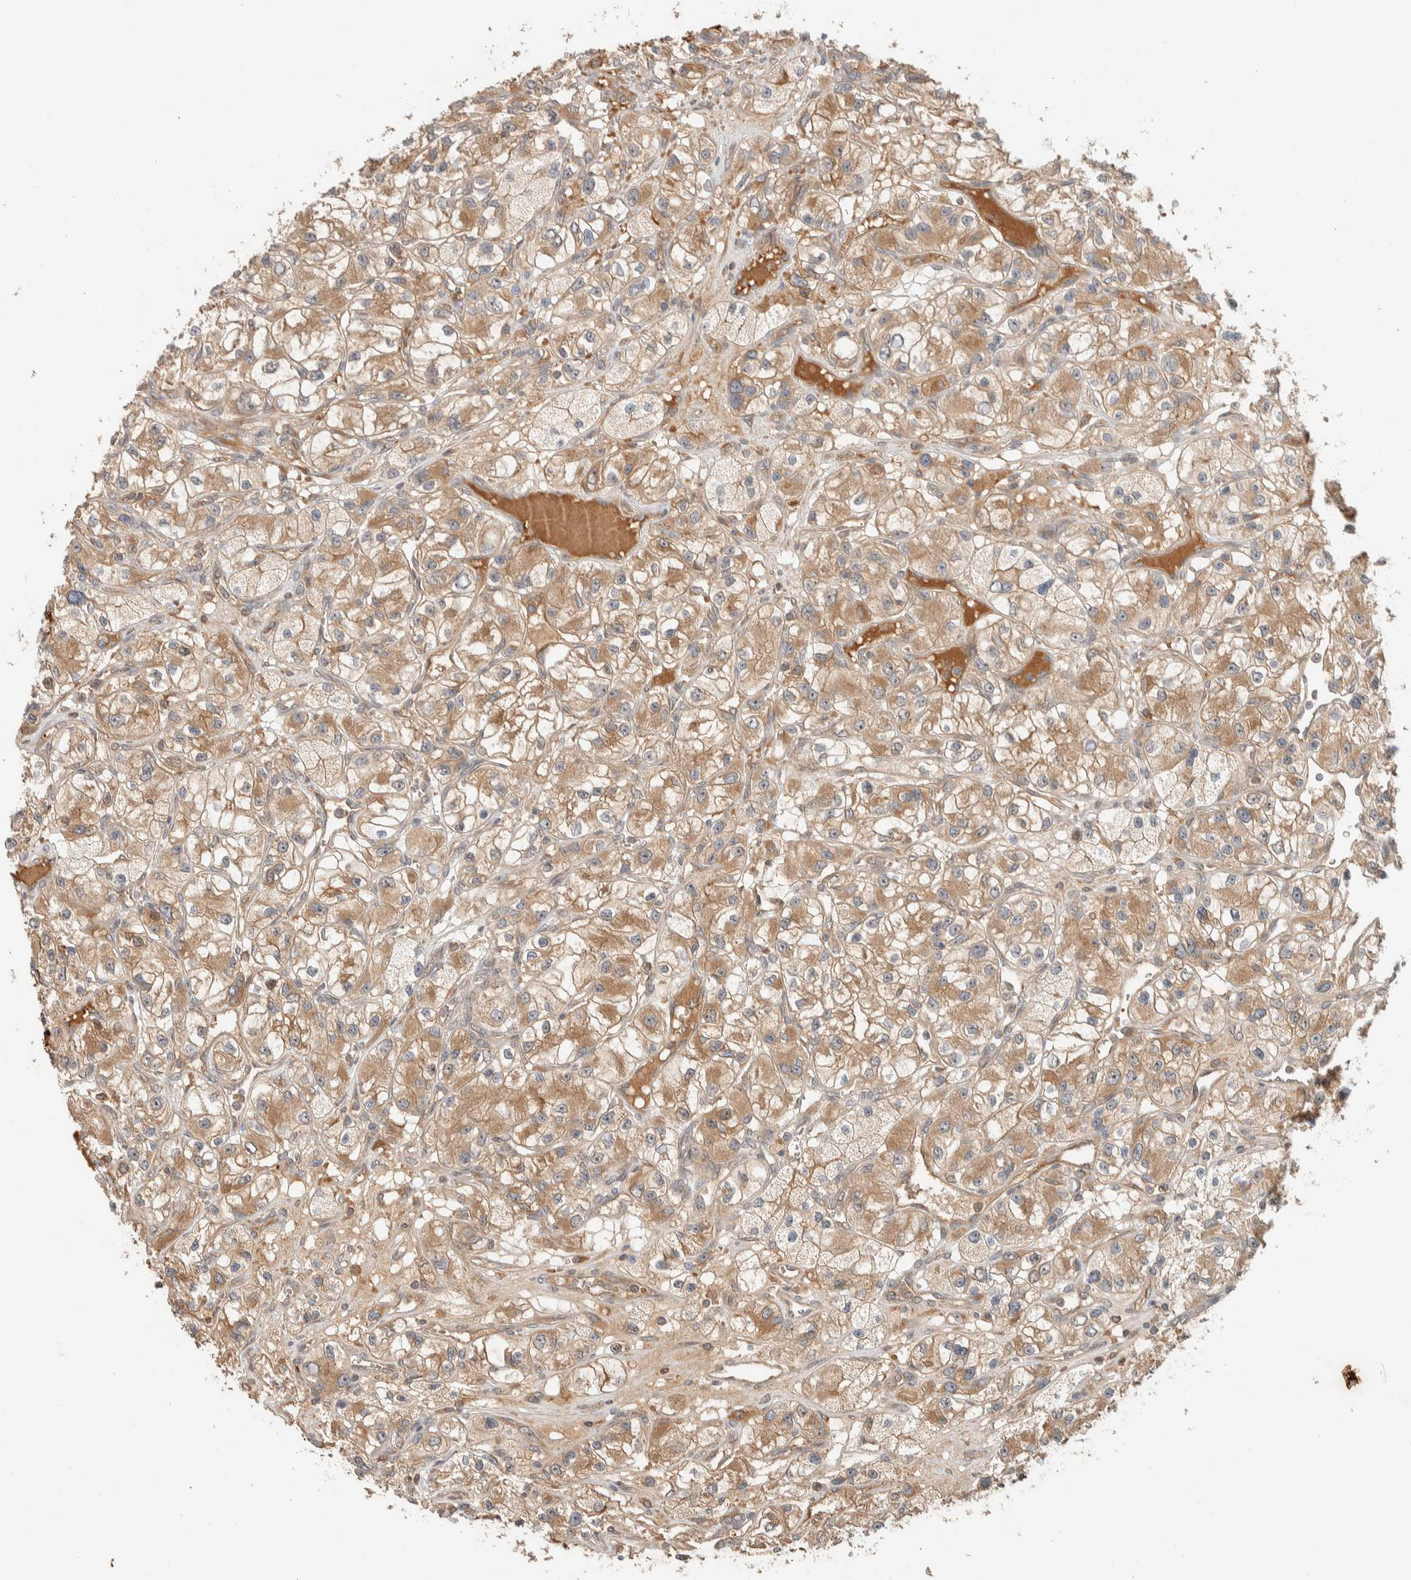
{"staining": {"intensity": "moderate", "quantity": ">75%", "location": "cytoplasmic/membranous"}, "tissue": "renal cancer", "cell_type": "Tumor cells", "image_type": "cancer", "snomed": [{"axis": "morphology", "description": "Adenocarcinoma, NOS"}, {"axis": "topography", "description": "Kidney"}], "caption": "Immunohistochemical staining of human renal adenocarcinoma demonstrates medium levels of moderate cytoplasmic/membranous expression in approximately >75% of tumor cells.", "gene": "ZBTB2", "patient": {"sex": "female", "age": 57}}